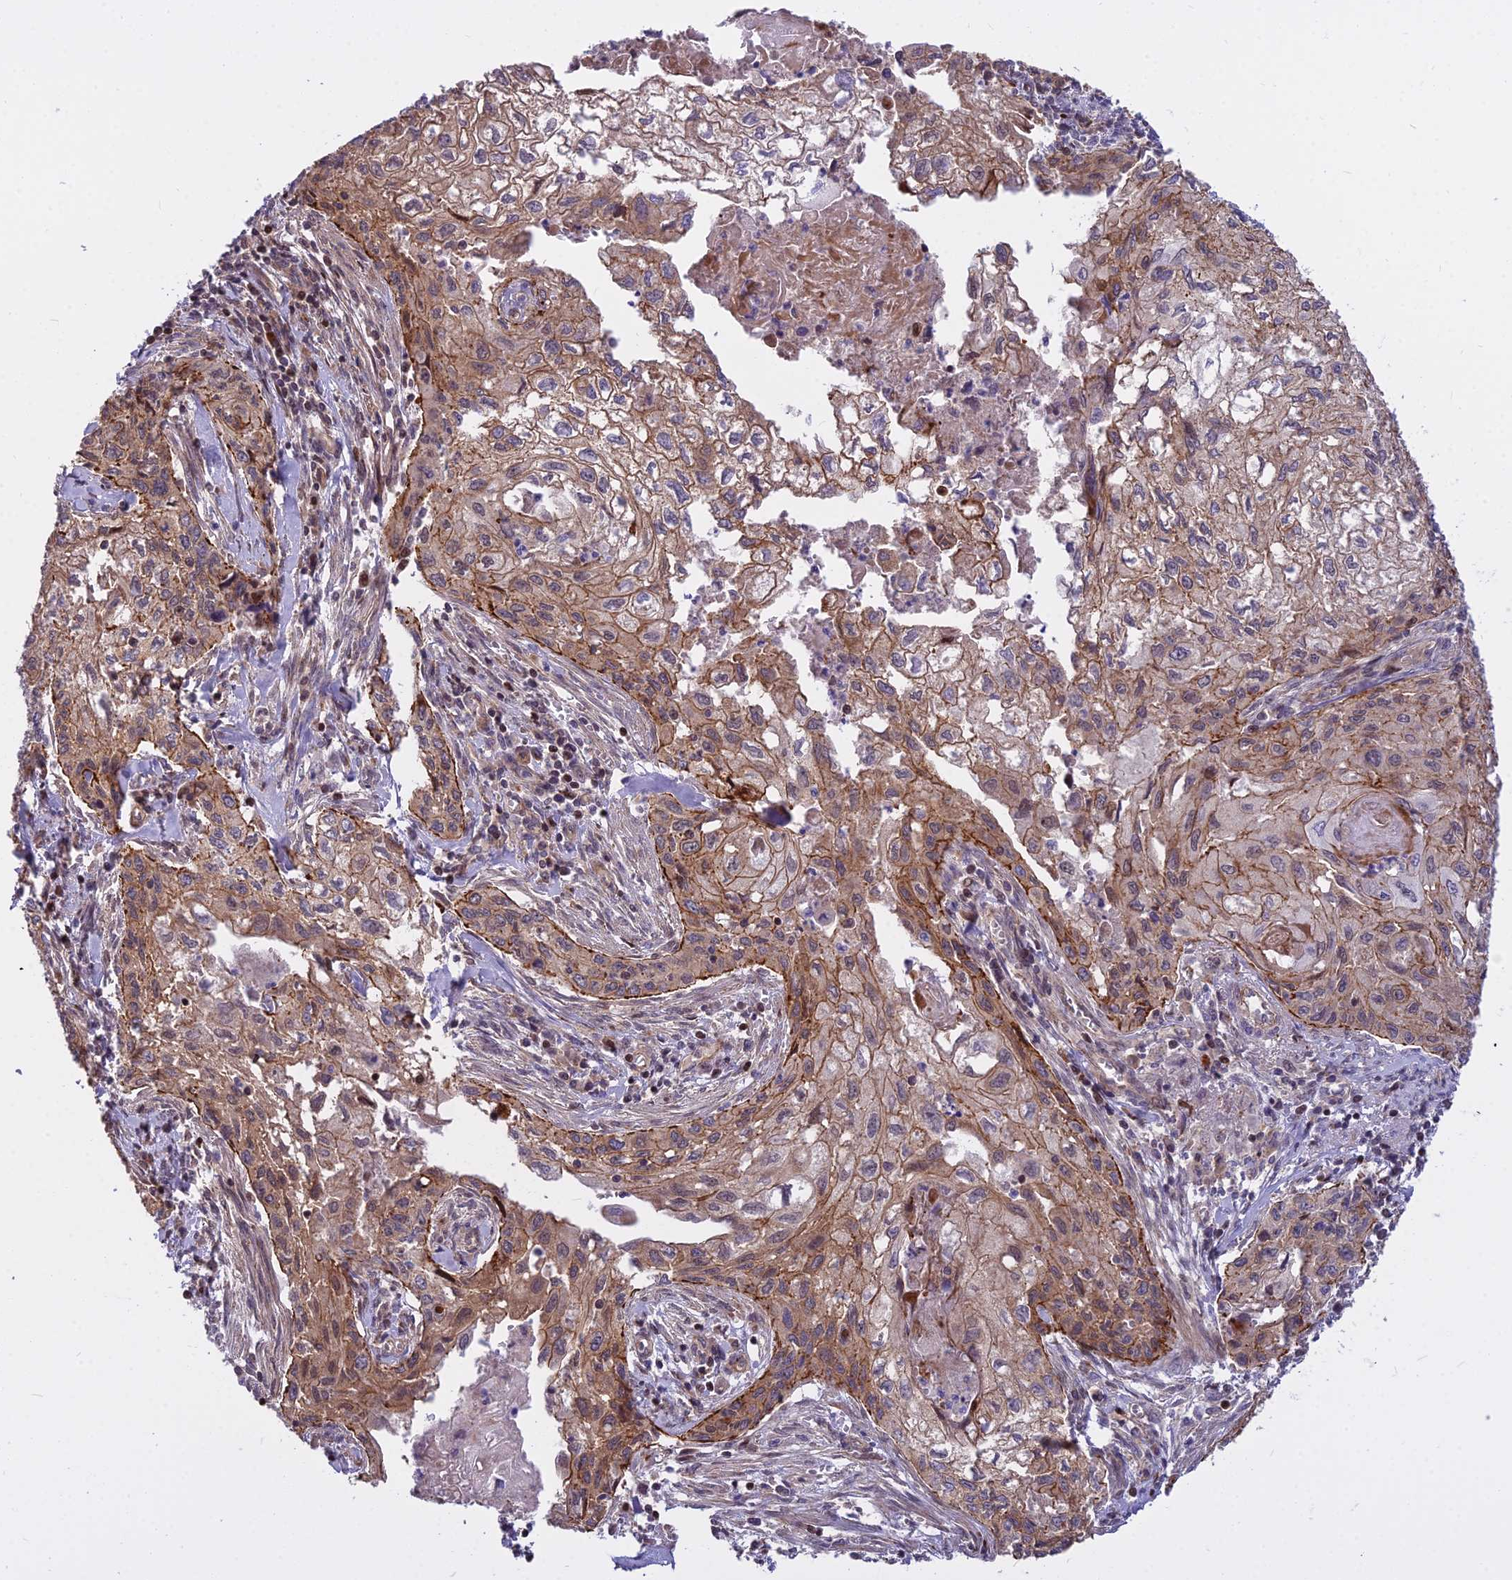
{"staining": {"intensity": "moderate", "quantity": "25%-75%", "location": "cytoplasmic/membranous,nuclear"}, "tissue": "cervical cancer", "cell_type": "Tumor cells", "image_type": "cancer", "snomed": [{"axis": "morphology", "description": "Squamous cell carcinoma, NOS"}, {"axis": "topography", "description": "Cervix"}], "caption": "Protein staining reveals moderate cytoplasmic/membranous and nuclear staining in about 25%-75% of tumor cells in cervical squamous cell carcinoma. (DAB IHC, brown staining for protein, blue staining for nuclei).", "gene": "GLYATL3", "patient": {"sex": "female", "age": 67}}